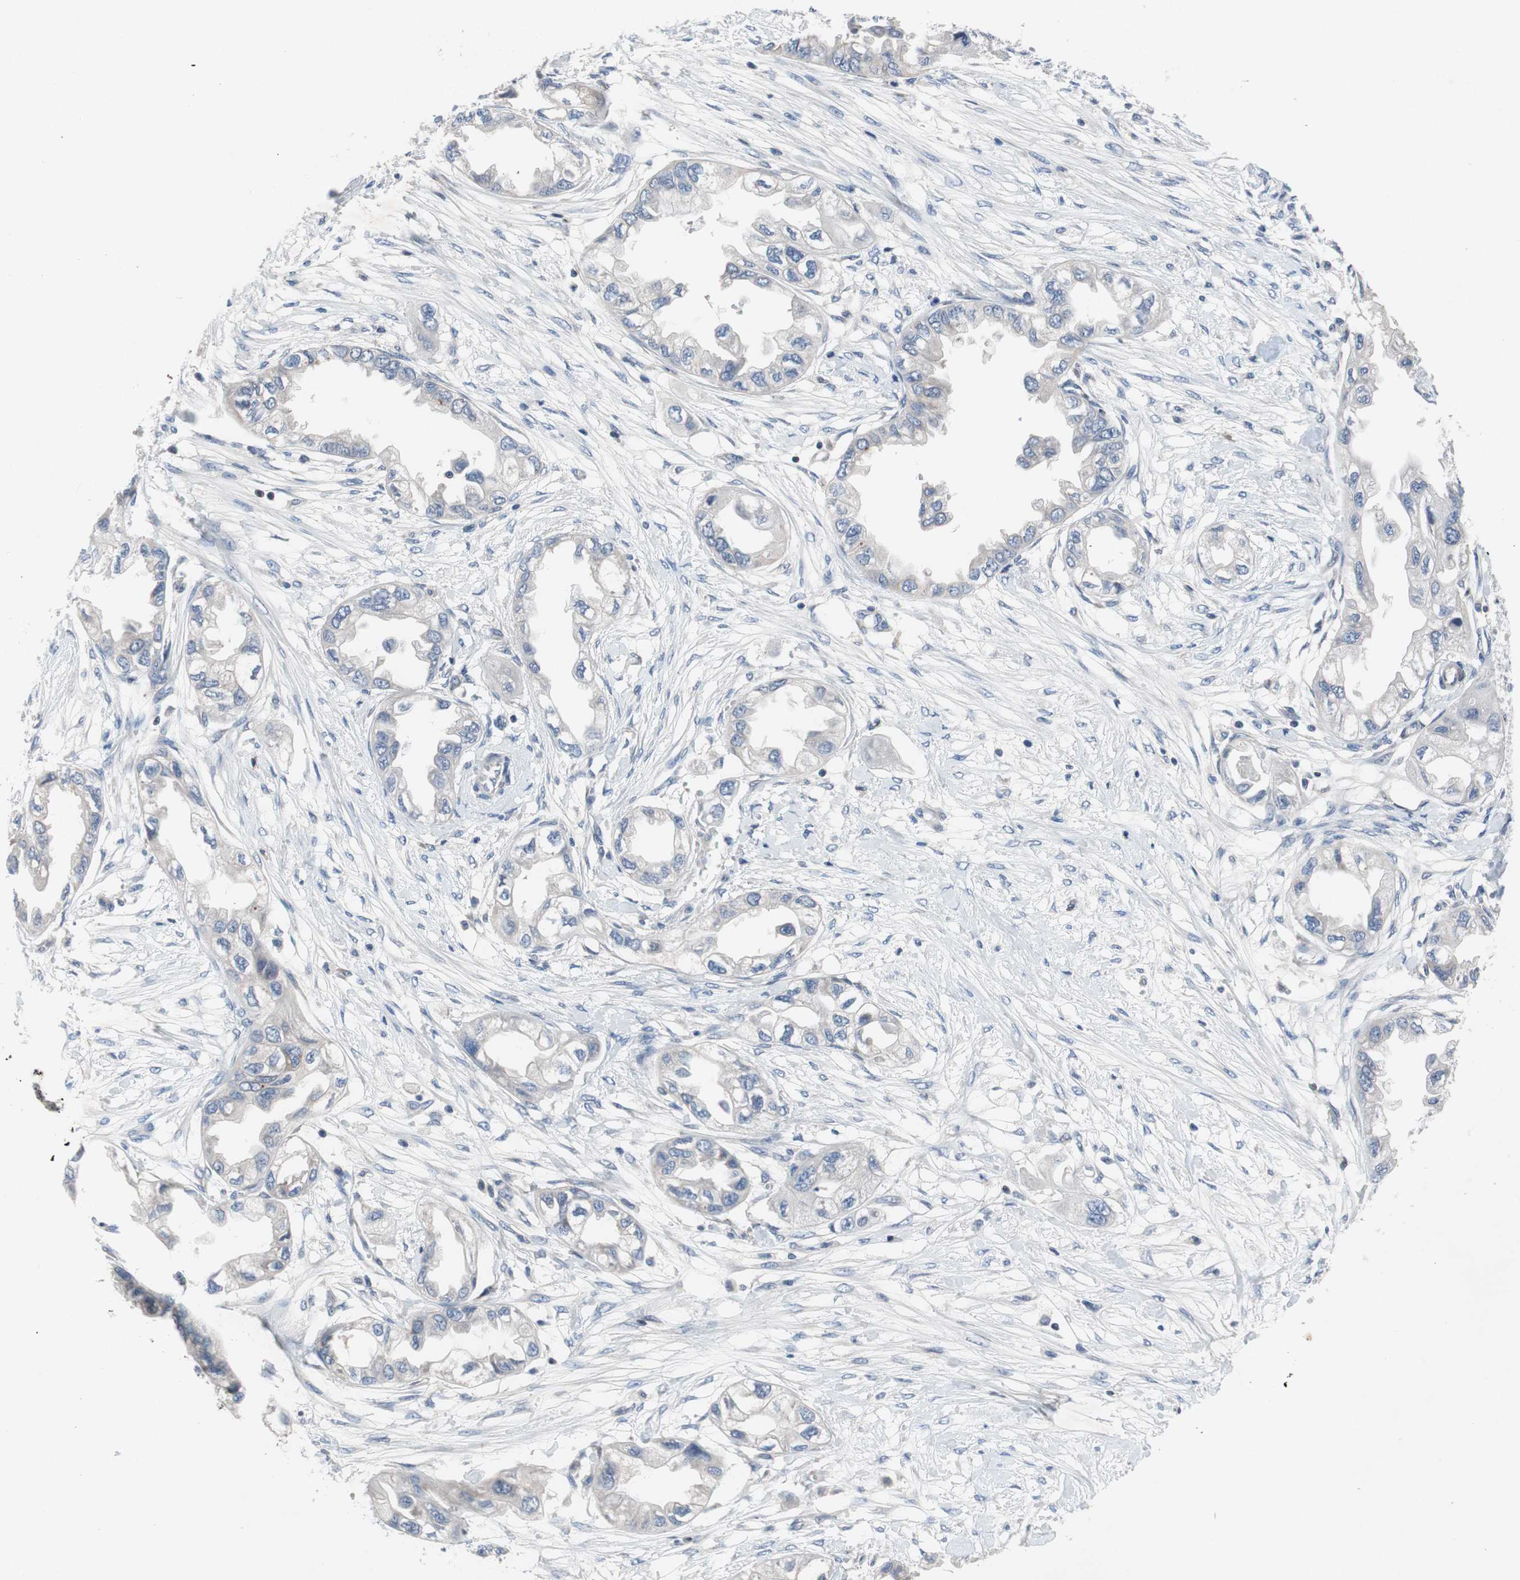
{"staining": {"intensity": "negative", "quantity": "none", "location": "none"}, "tissue": "endometrial cancer", "cell_type": "Tumor cells", "image_type": "cancer", "snomed": [{"axis": "morphology", "description": "Adenocarcinoma, NOS"}, {"axis": "topography", "description": "Endometrium"}], "caption": "This is an immunohistochemistry (IHC) histopathology image of human endometrial adenocarcinoma. There is no positivity in tumor cells.", "gene": "MUTYH", "patient": {"sex": "female", "age": 67}}